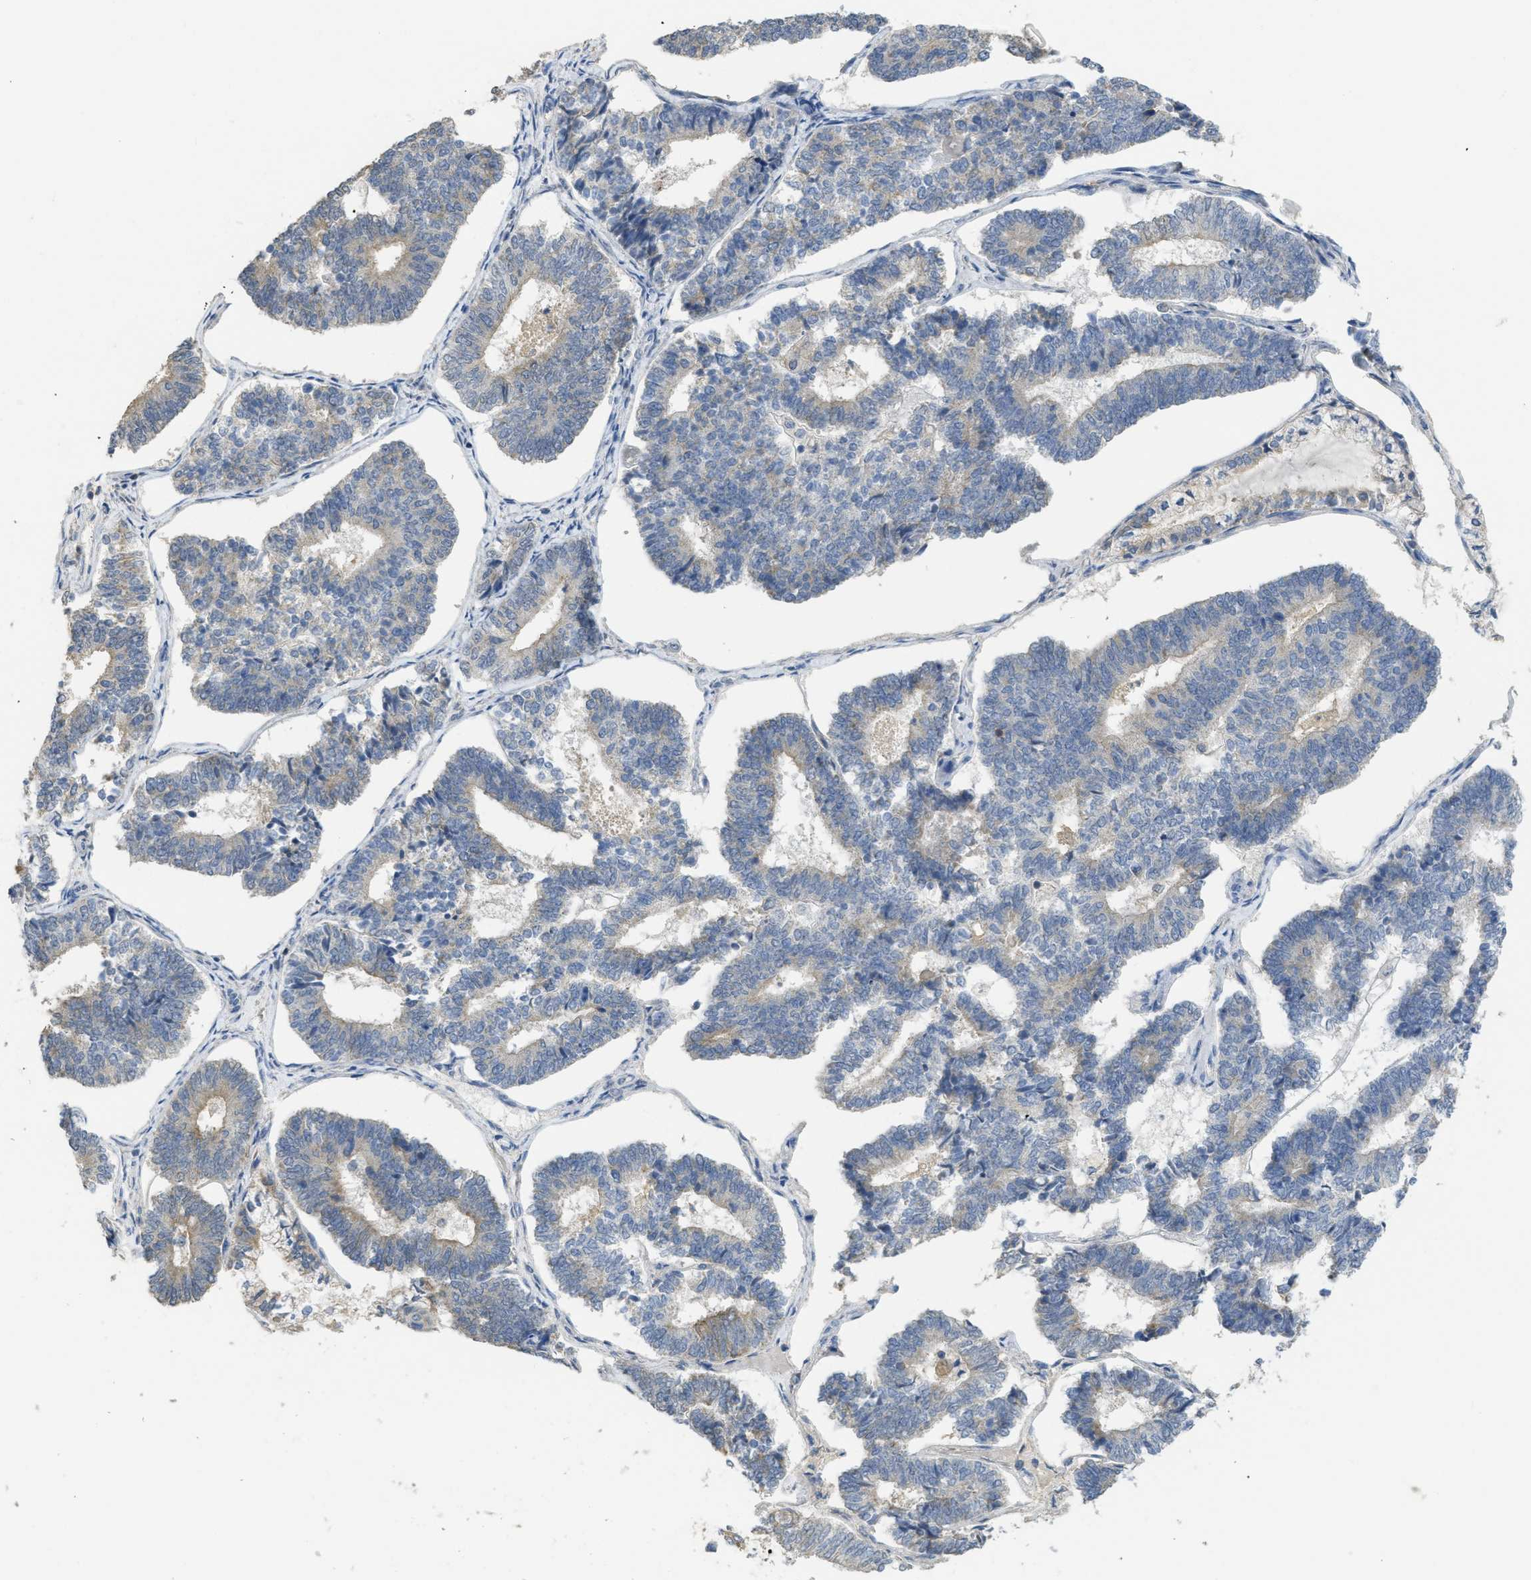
{"staining": {"intensity": "weak", "quantity": "25%-75%", "location": "cytoplasmic/membranous"}, "tissue": "endometrial cancer", "cell_type": "Tumor cells", "image_type": "cancer", "snomed": [{"axis": "morphology", "description": "Adenocarcinoma, NOS"}, {"axis": "topography", "description": "Endometrium"}], "caption": "Immunohistochemistry histopathology image of human endometrial adenocarcinoma stained for a protein (brown), which reveals low levels of weak cytoplasmic/membranous positivity in approximately 25%-75% of tumor cells.", "gene": "SFXN2", "patient": {"sex": "female", "age": 70}}